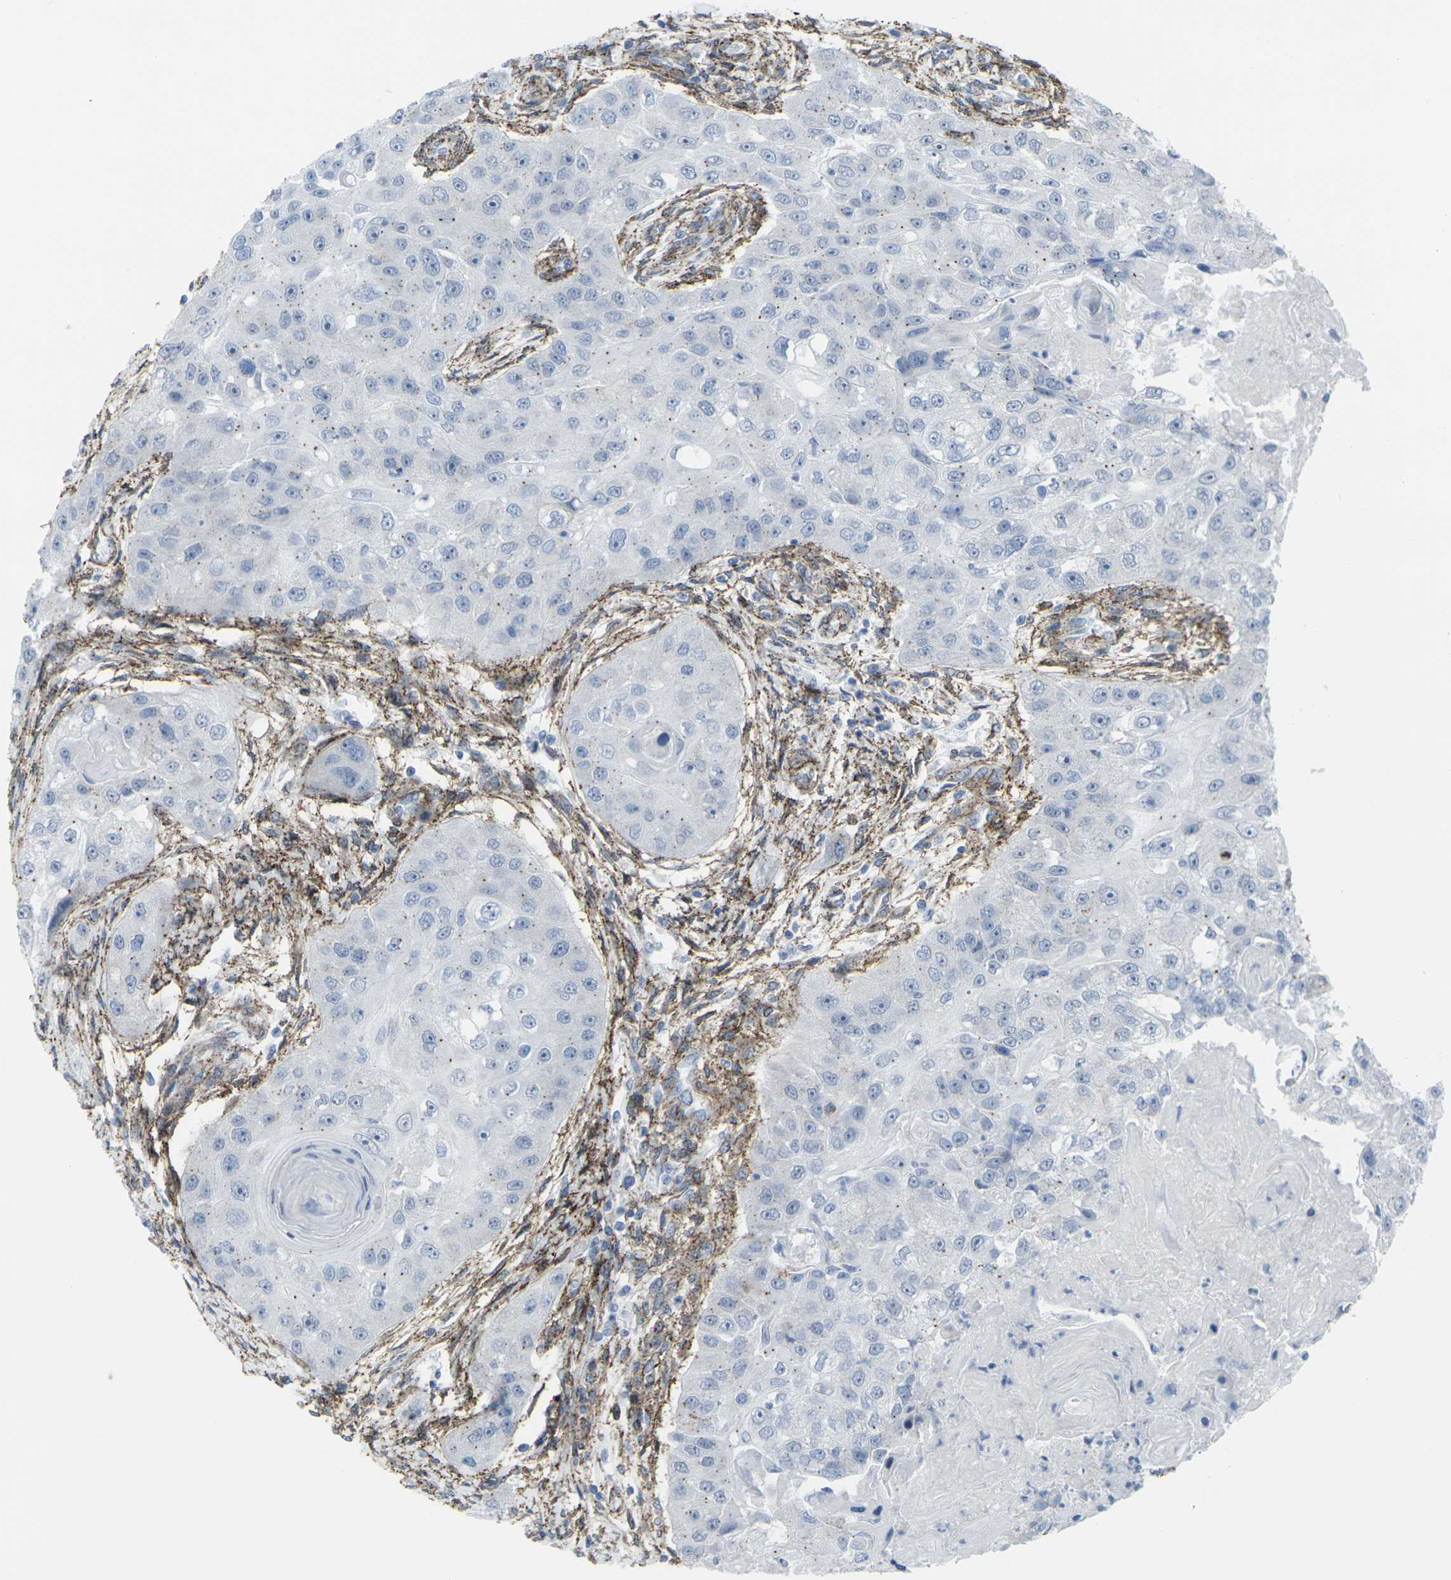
{"staining": {"intensity": "negative", "quantity": "none", "location": "none"}, "tissue": "head and neck cancer", "cell_type": "Tumor cells", "image_type": "cancer", "snomed": [{"axis": "morphology", "description": "Normal tissue, NOS"}, {"axis": "morphology", "description": "Squamous cell carcinoma, NOS"}, {"axis": "topography", "description": "Skeletal muscle"}, {"axis": "topography", "description": "Head-Neck"}], "caption": "An immunohistochemistry (IHC) histopathology image of head and neck squamous cell carcinoma is shown. There is no staining in tumor cells of head and neck squamous cell carcinoma.", "gene": "CDH11", "patient": {"sex": "male", "age": 51}}